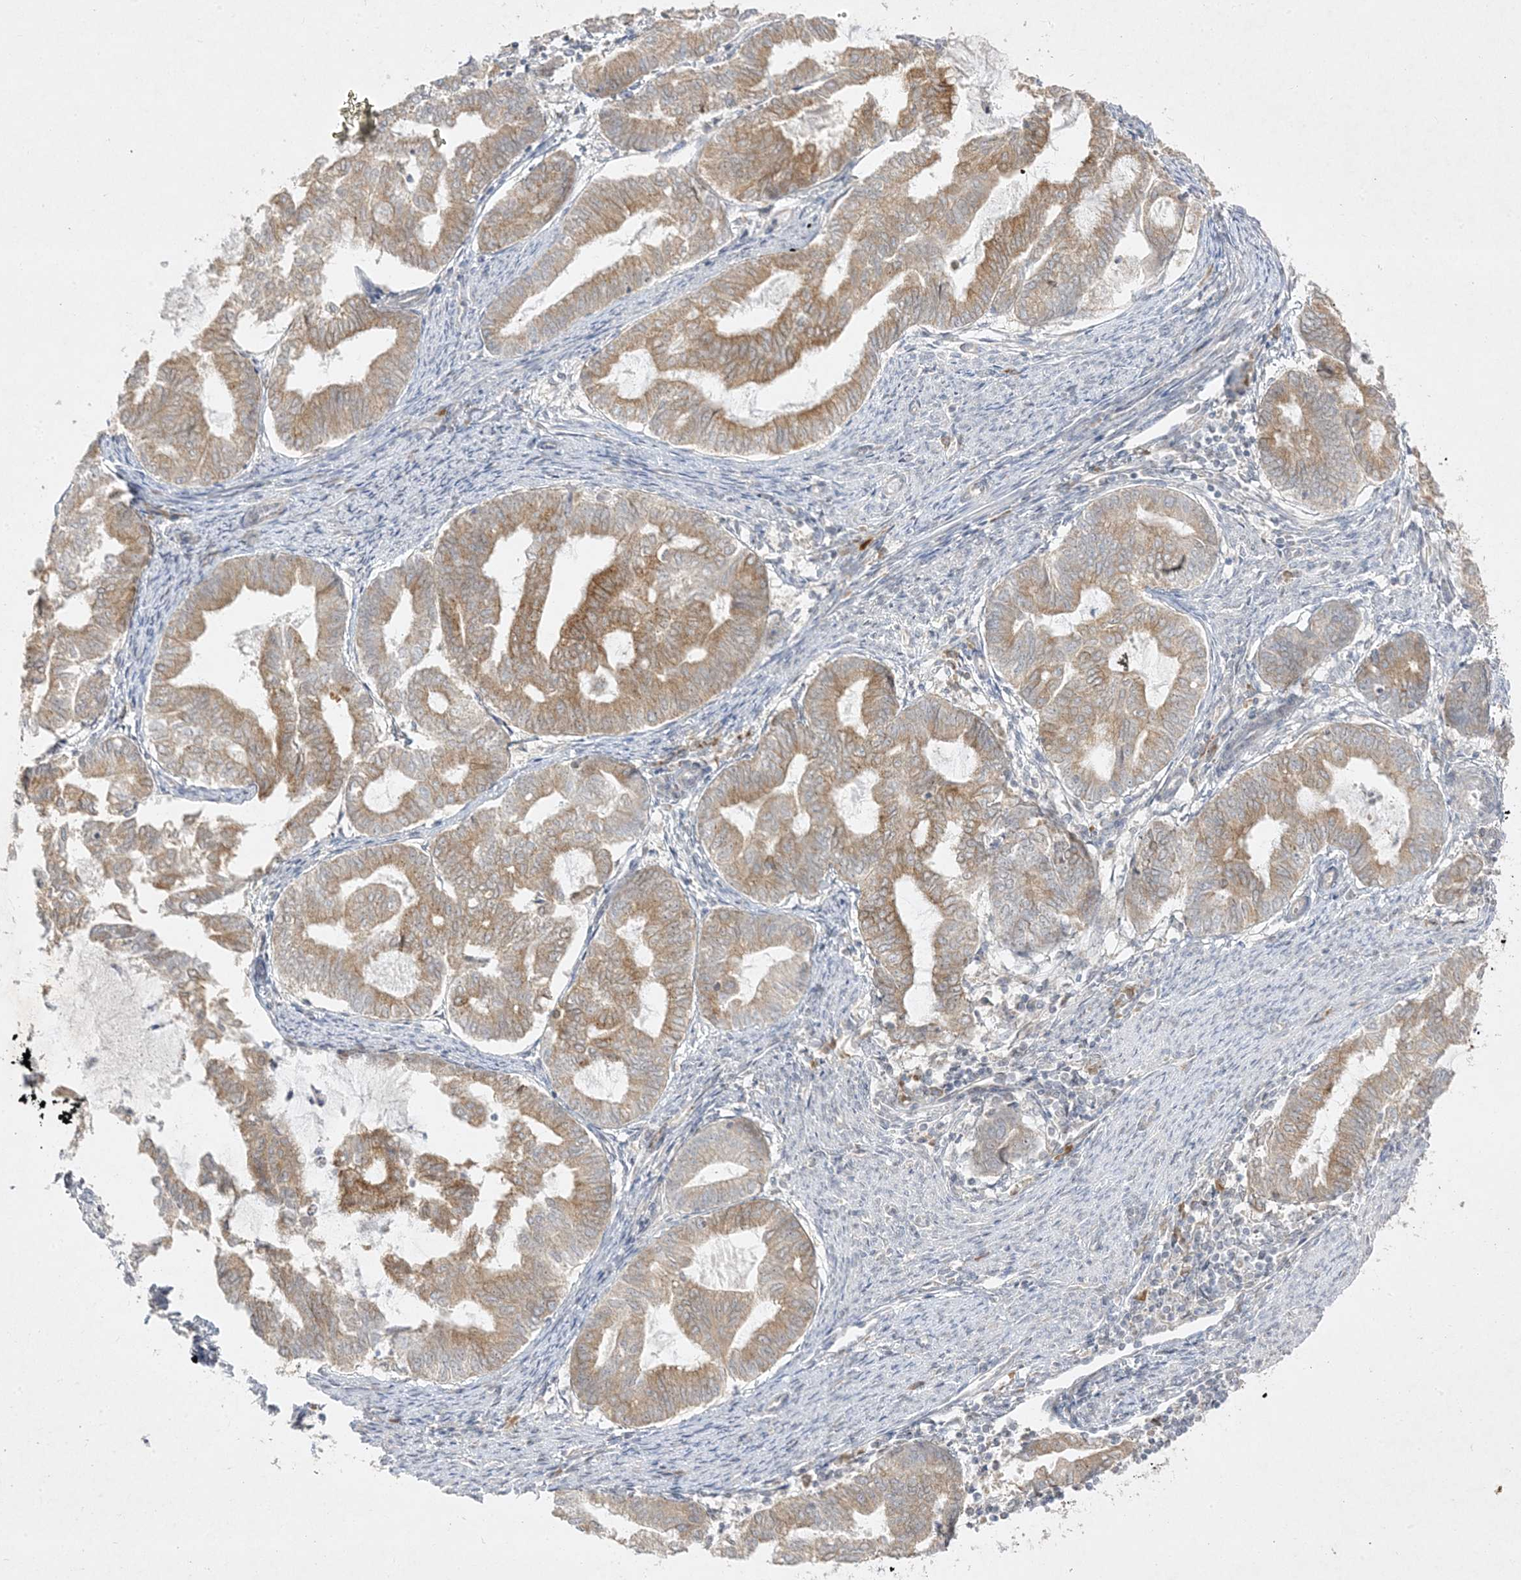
{"staining": {"intensity": "moderate", "quantity": ">75%", "location": "cytoplasmic/membranous"}, "tissue": "endometrial cancer", "cell_type": "Tumor cells", "image_type": "cancer", "snomed": [{"axis": "morphology", "description": "Adenocarcinoma, NOS"}, {"axis": "topography", "description": "Endometrium"}], "caption": "Endometrial cancer (adenocarcinoma) was stained to show a protein in brown. There is medium levels of moderate cytoplasmic/membranous positivity in approximately >75% of tumor cells.", "gene": "C2CD2", "patient": {"sex": "female", "age": 79}}